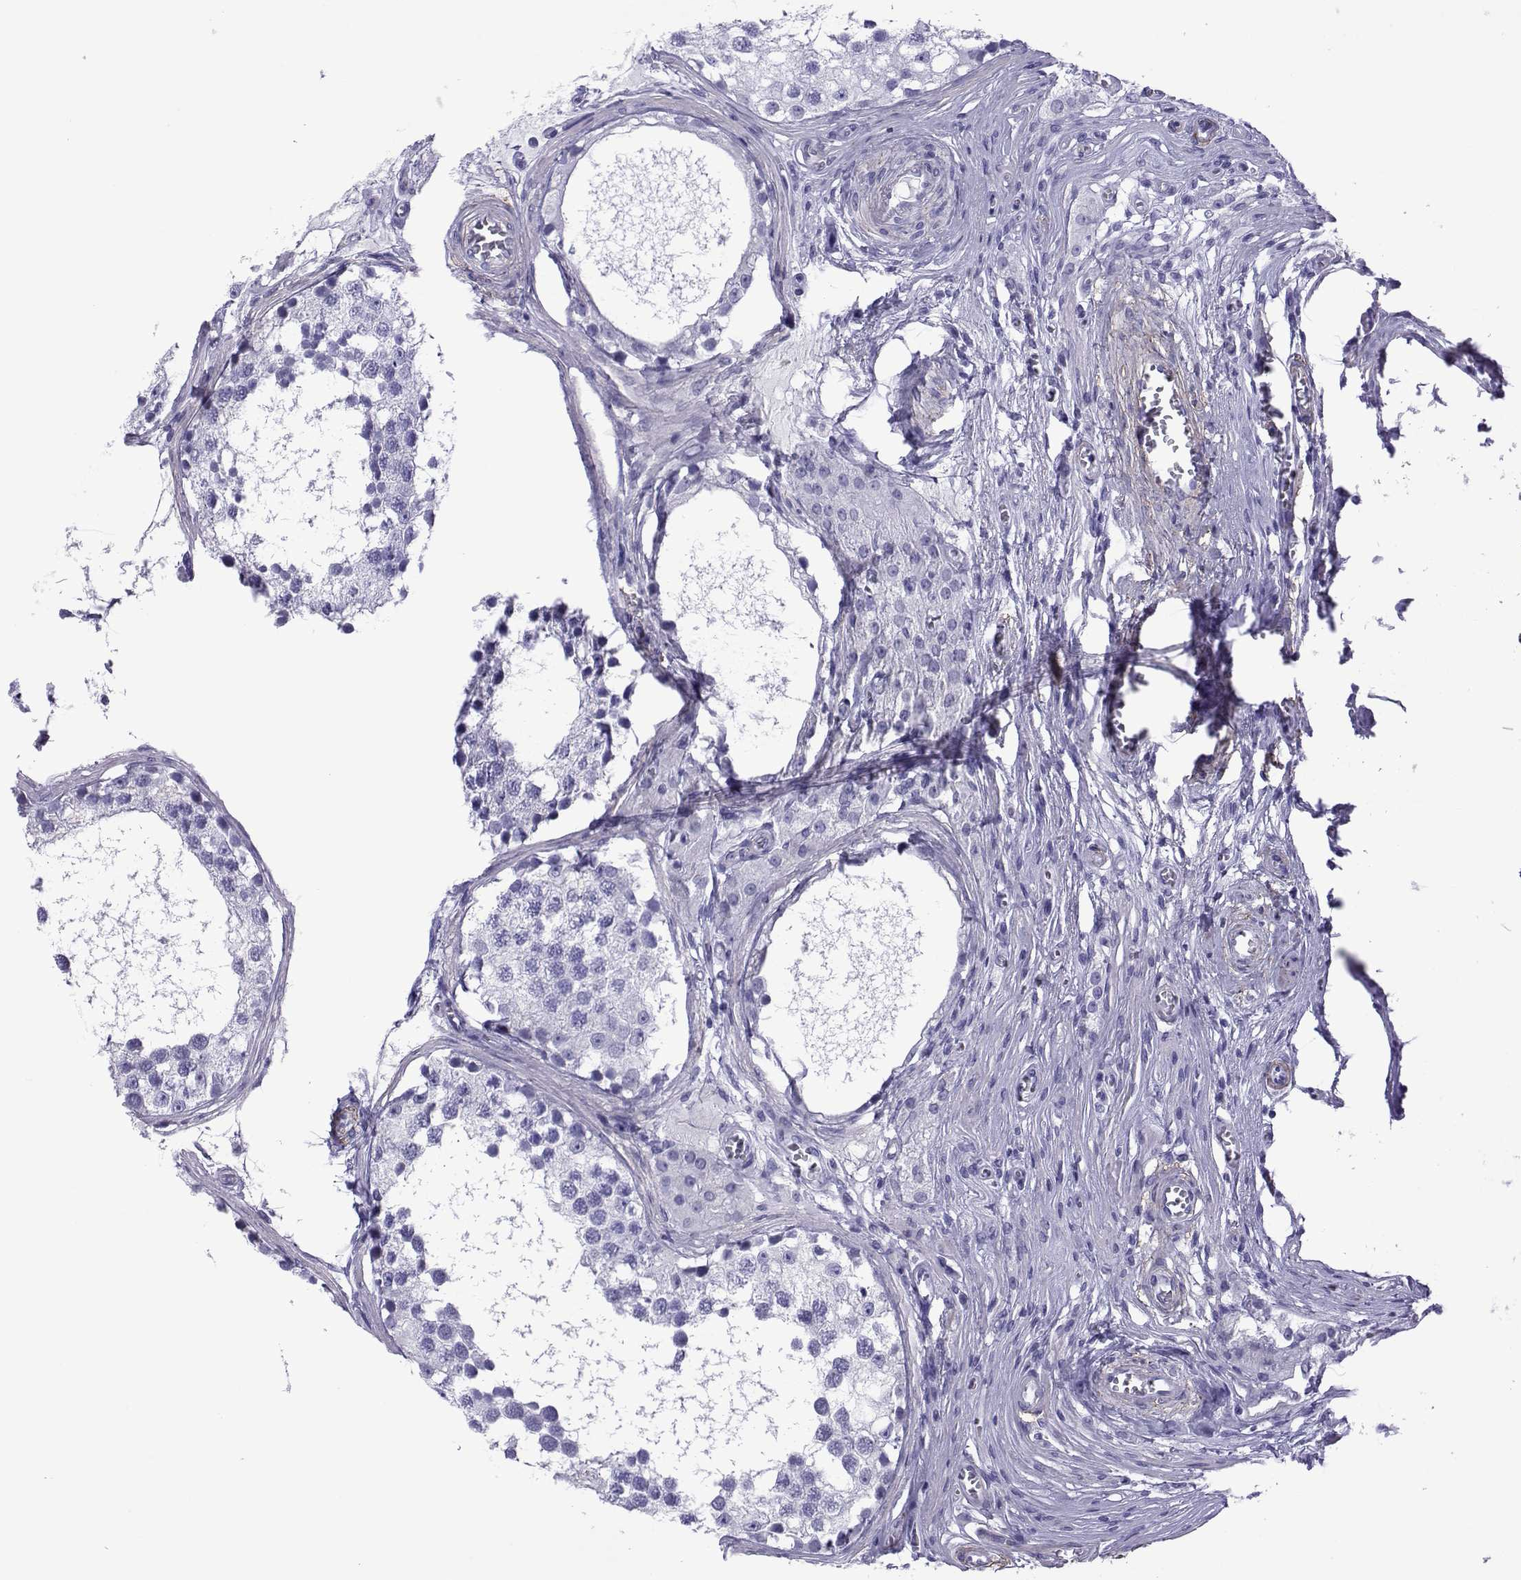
{"staining": {"intensity": "strong", "quantity": "<25%", "location": "cytoplasmic/membranous,nuclear"}, "tissue": "testis", "cell_type": "Cells in seminiferous ducts", "image_type": "normal", "snomed": [{"axis": "morphology", "description": "Normal tissue, NOS"}, {"axis": "morphology", "description": "Seminoma, NOS"}, {"axis": "topography", "description": "Testis"}], "caption": "IHC (DAB) staining of benign testis displays strong cytoplasmic/membranous,nuclear protein staining in about <25% of cells in seminiferous ducts.", "gene": "SPANXA1", "patient": {"sex": "male", "age": 65}}